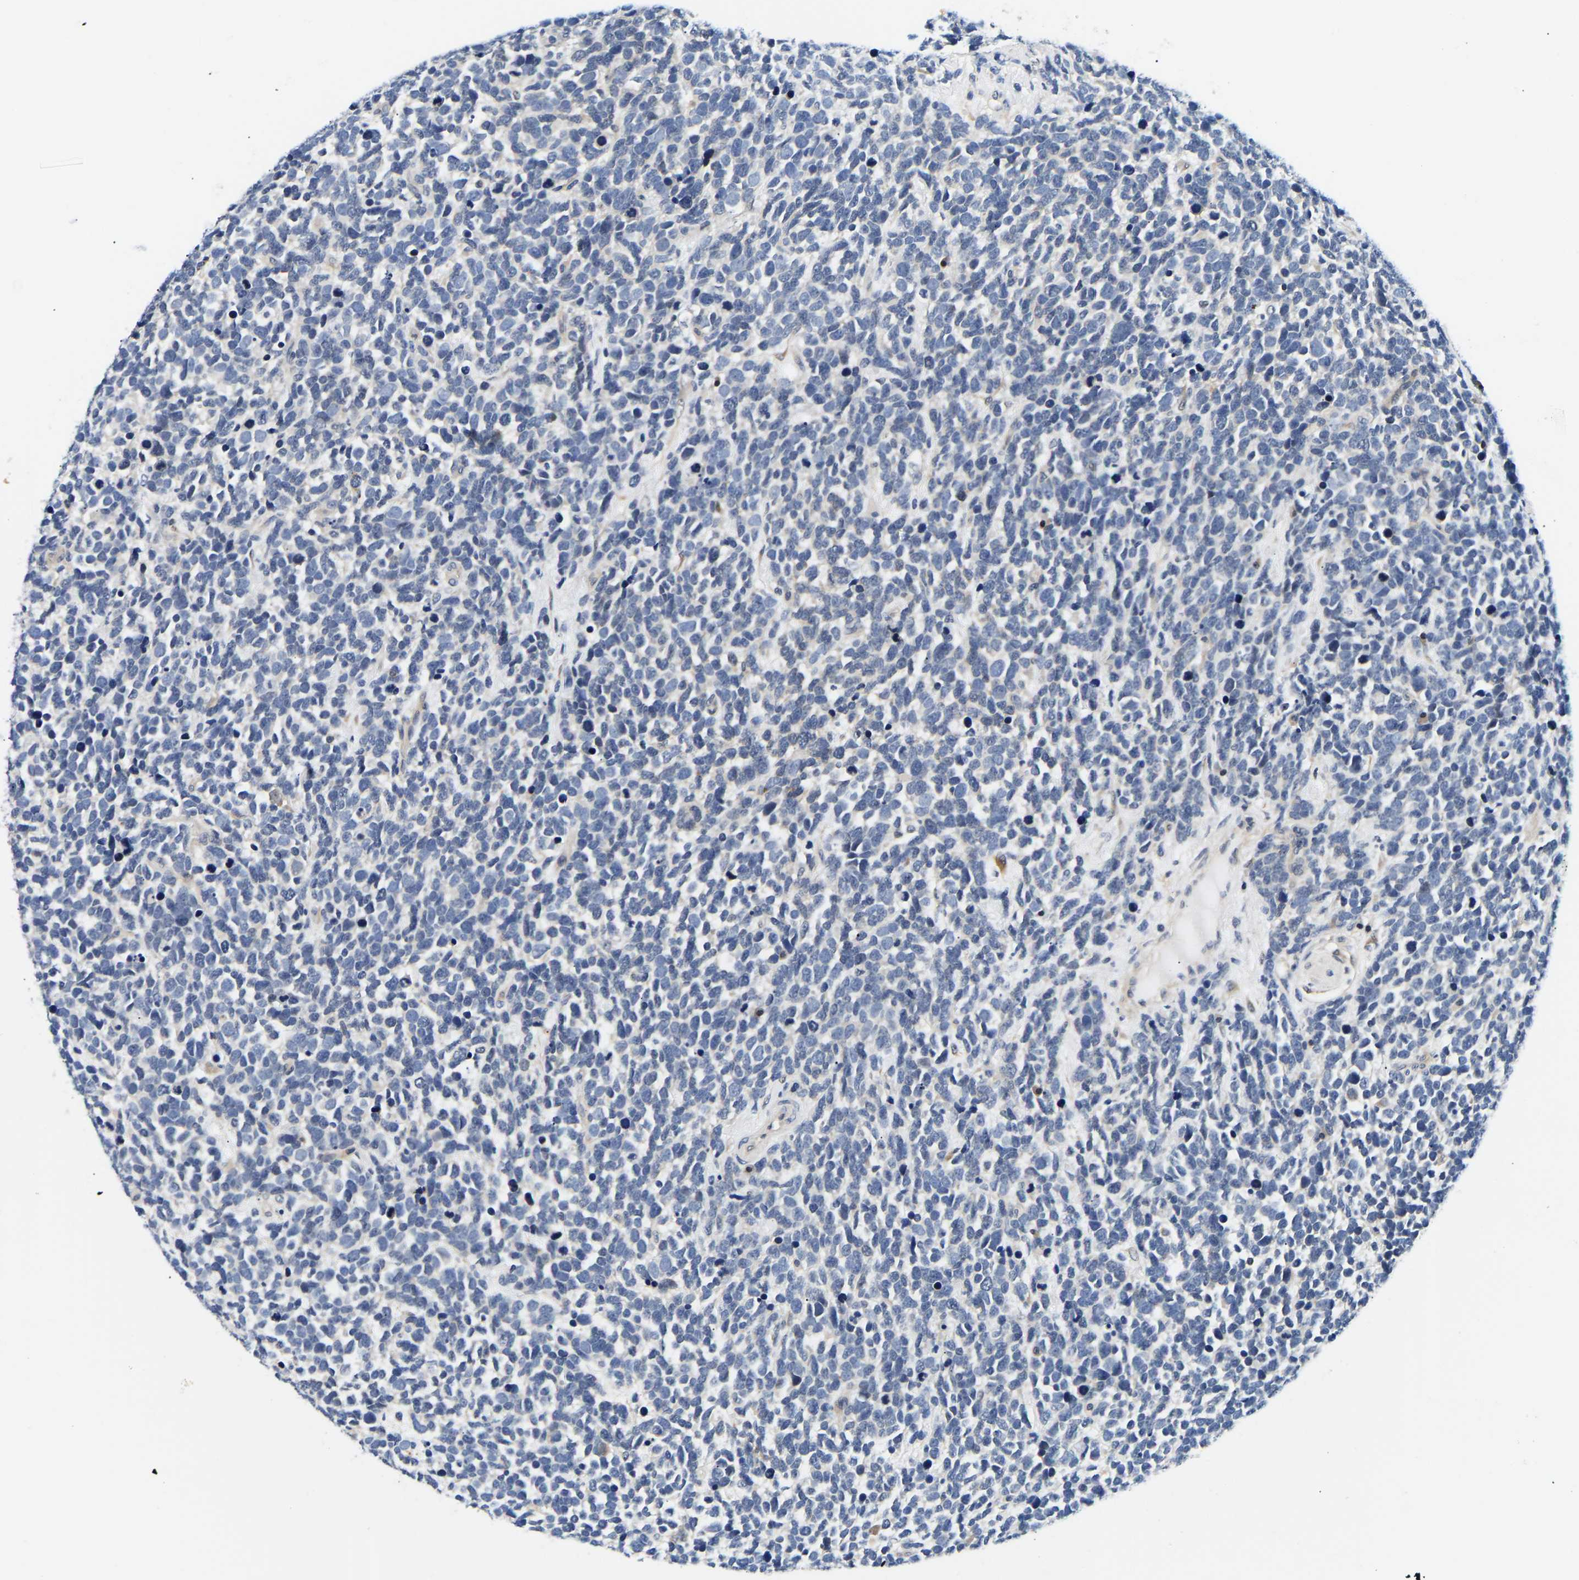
{"staining": {"intensity": "negative", "quantity": "none", "location": "none"}, "tissue": "urothelial cancer", "cell_type": "Tumor cells", "image_type": "cancer", "snomed": [{"axis": "morphology", "description": "Urothelial carcinoma, High grade"}, {"axis": "topography", "description": "Urinary bladder"}], "caption": "IHC image of human urothelial carcinoma (high-grade) stained for a protein (brown), which exhibits no expression in tumor cells.", "gene": "UCHL3", "patient": {"sex": "female", "age": 82}}